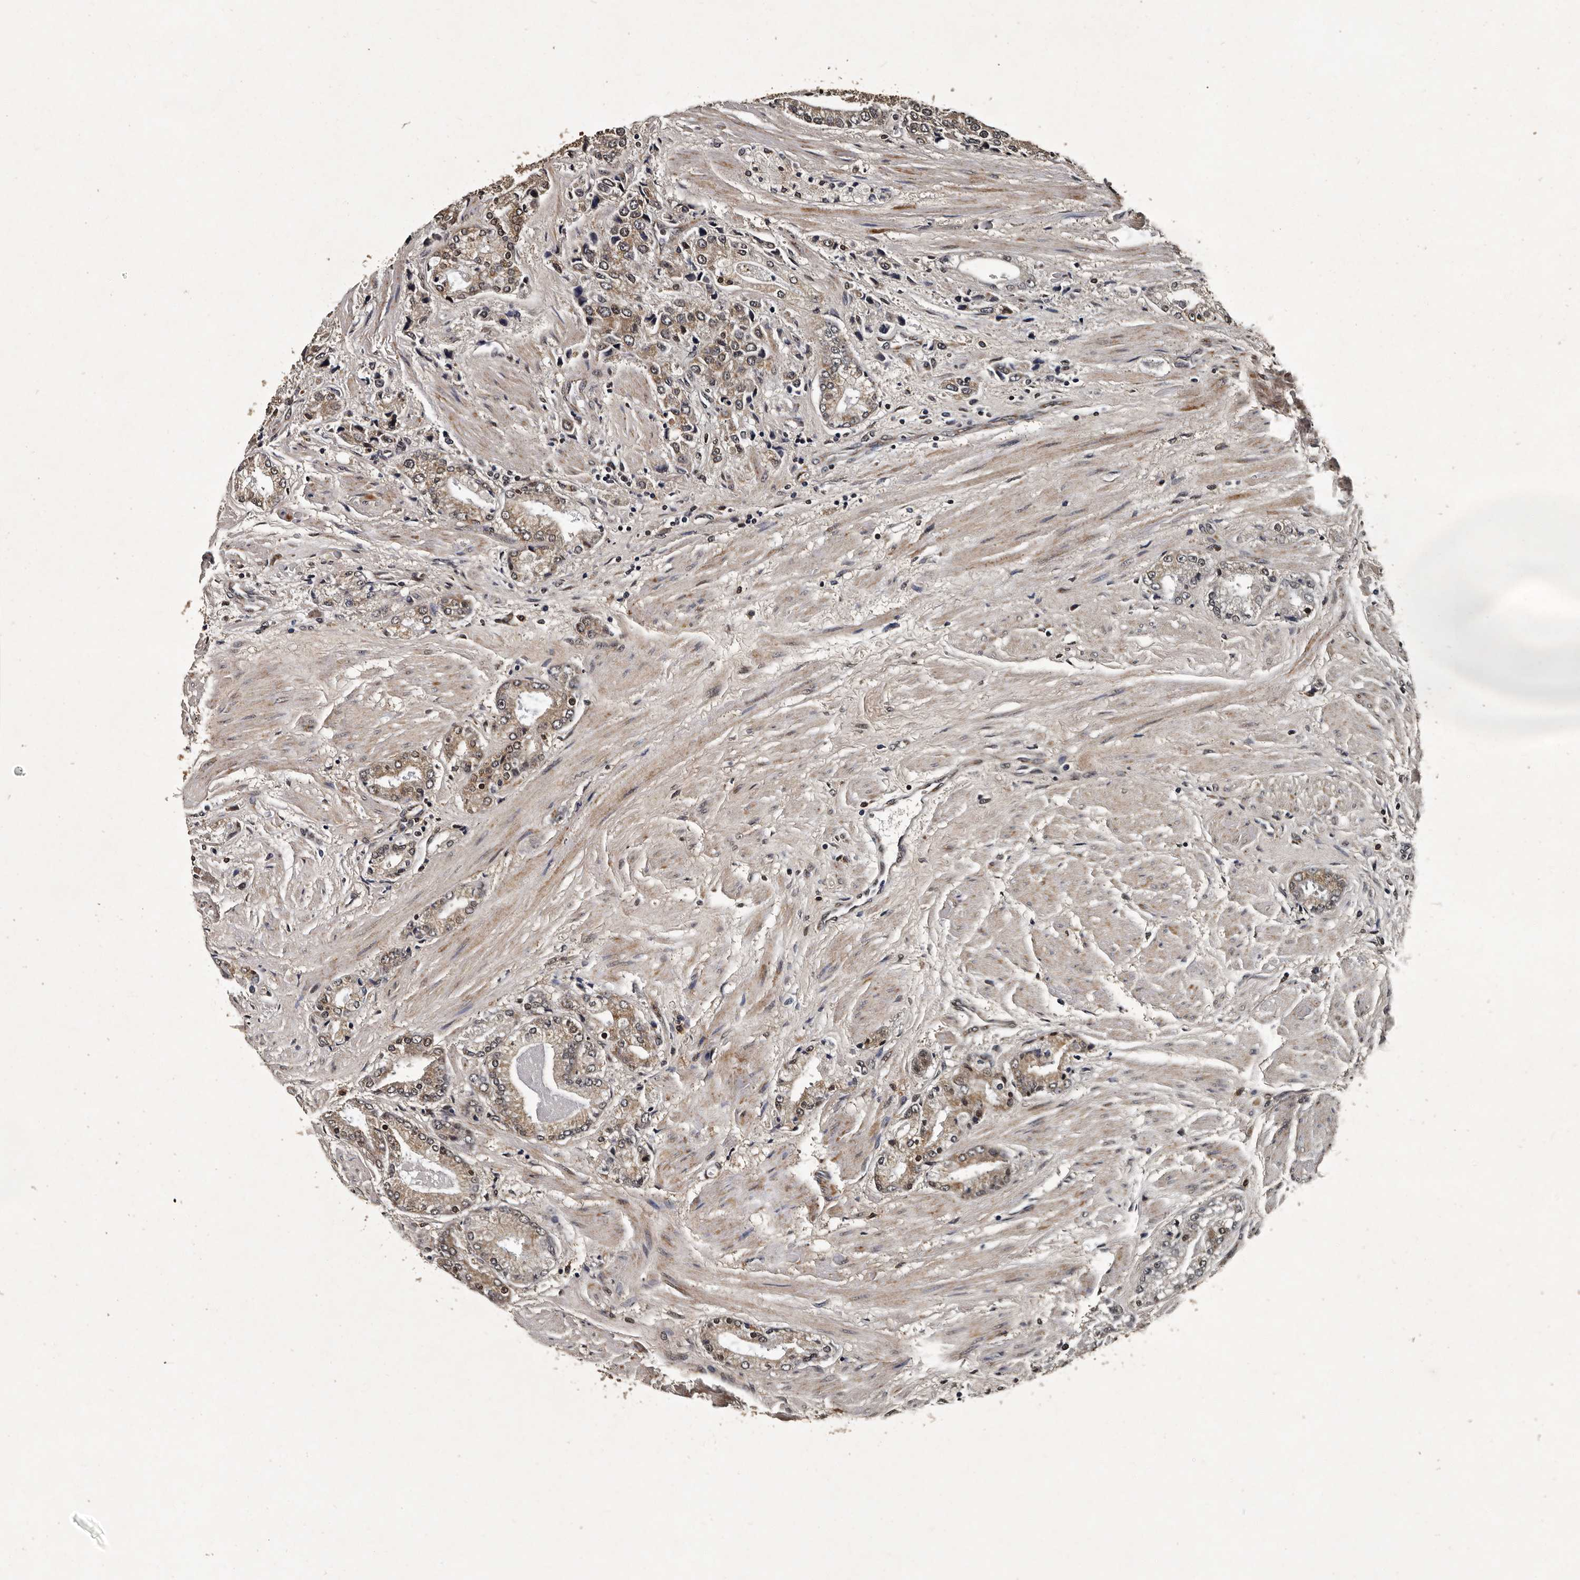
{"staining": {"intensity": "moderate", "quantity": "25%-75%", "location": "cytoplasmic/membranous"}, "tissue": "prostate cancer", "cell_type": "Tumor cells", "image_type": "cancer", "snomed": [{"axis": "morphology", "description": "Adenocarcinoma, High grade"}, {"axis": "topography", "description": "Prostate"}], "caption": "Adenocarcinoma (high-grade) (prostate) stained with a brown dye displays moderate cytoplasmic/membranous positive expression in about 25%-75% of tumor cells.", "gene": "CPNE3", "patient": {"sex": "male", "age": 50}}